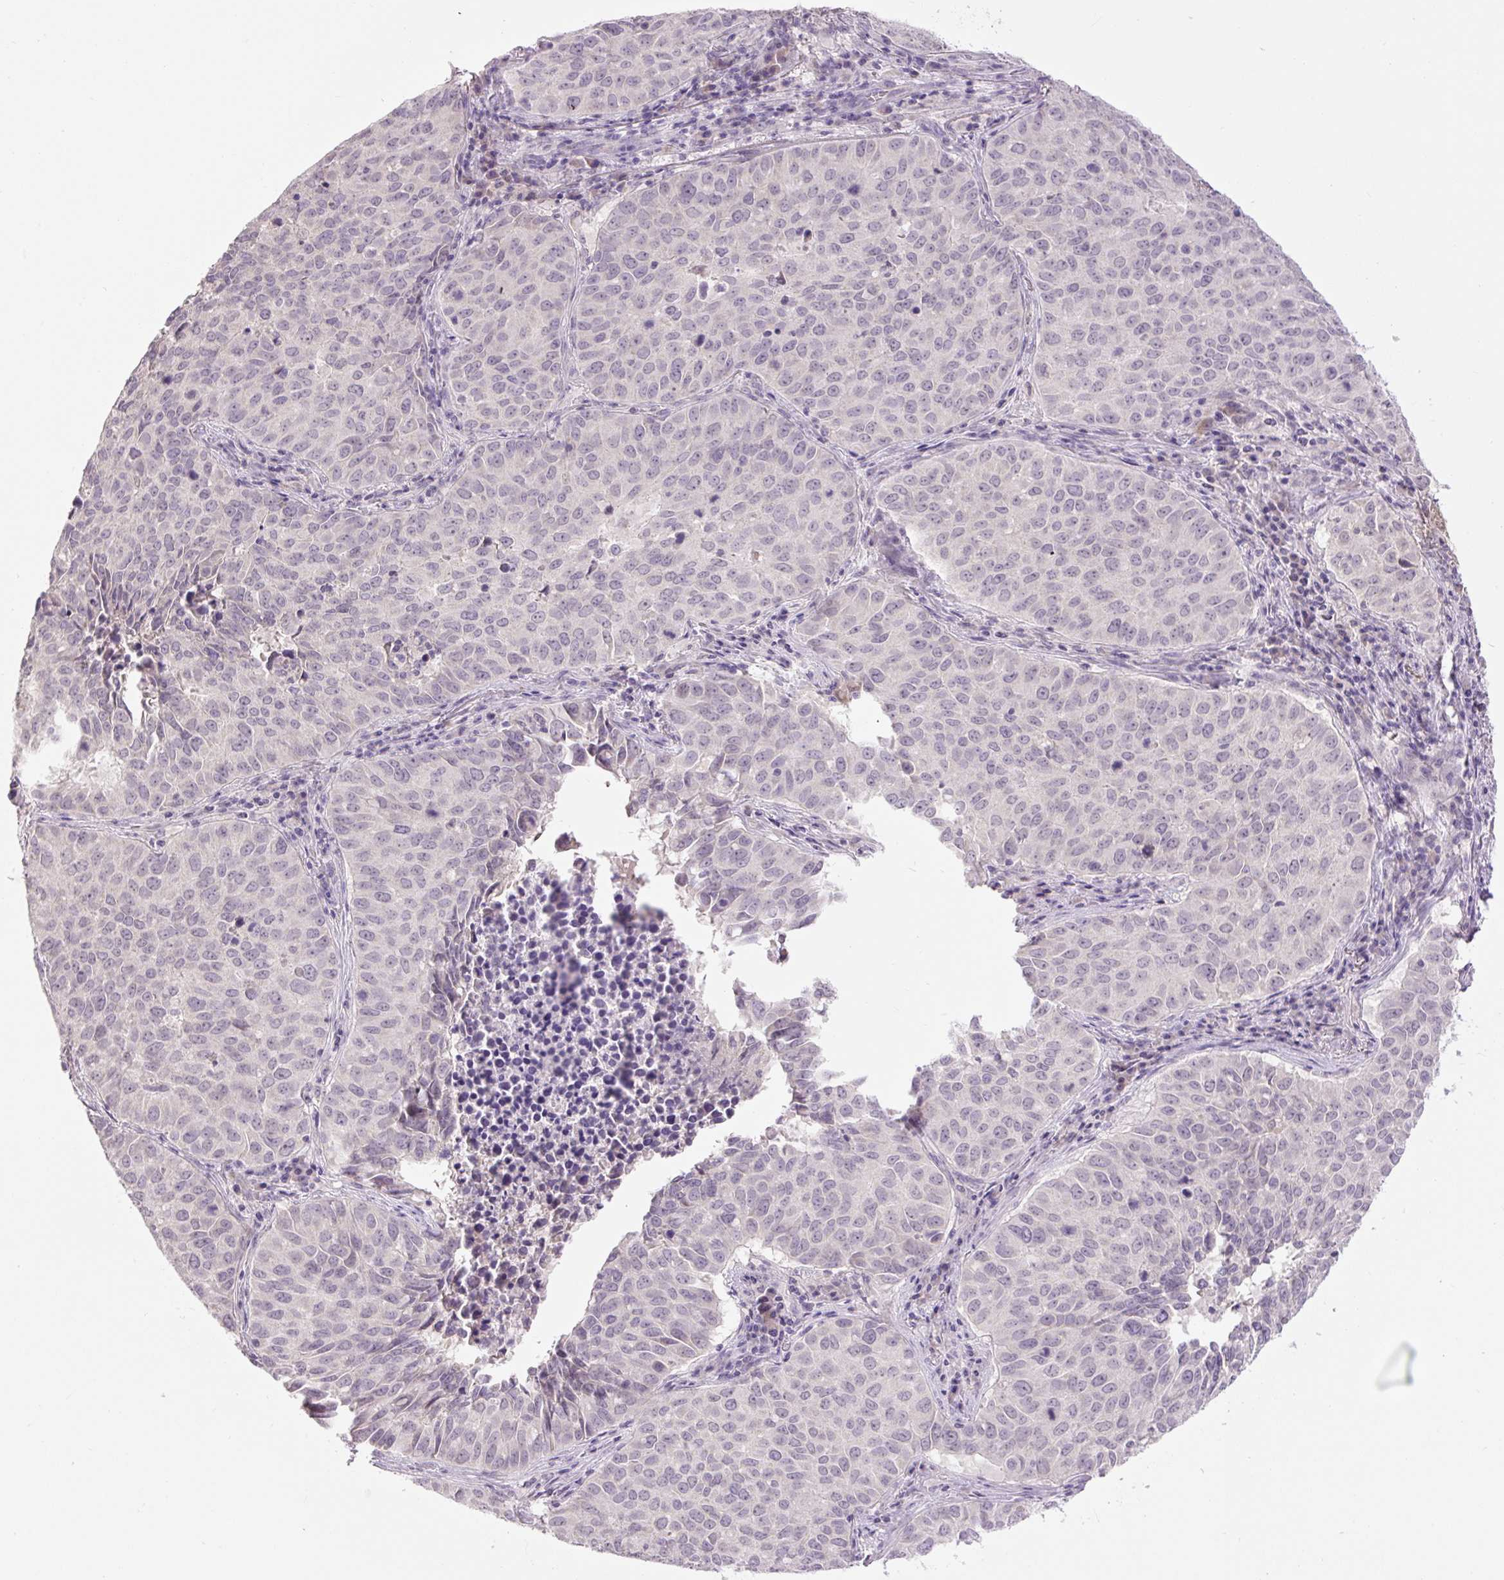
{"staining": {"intensity": "negative", "quantity": "none", "location": "none"}, "tissue": "lung cancer", "cell_type": "Tumor cells", "image_type": "cancer", "snomed": [{"axis": "morphology", "description": "Adenocarcinoma, NOS"}, {"axis": "topography", "description": "Lung"}], "caption": "The image displays no significant expression in tumor cells of adenocarcinoma (lung).", "gene": "FABP7", "patient": {"sex": "female", "age": 50}}